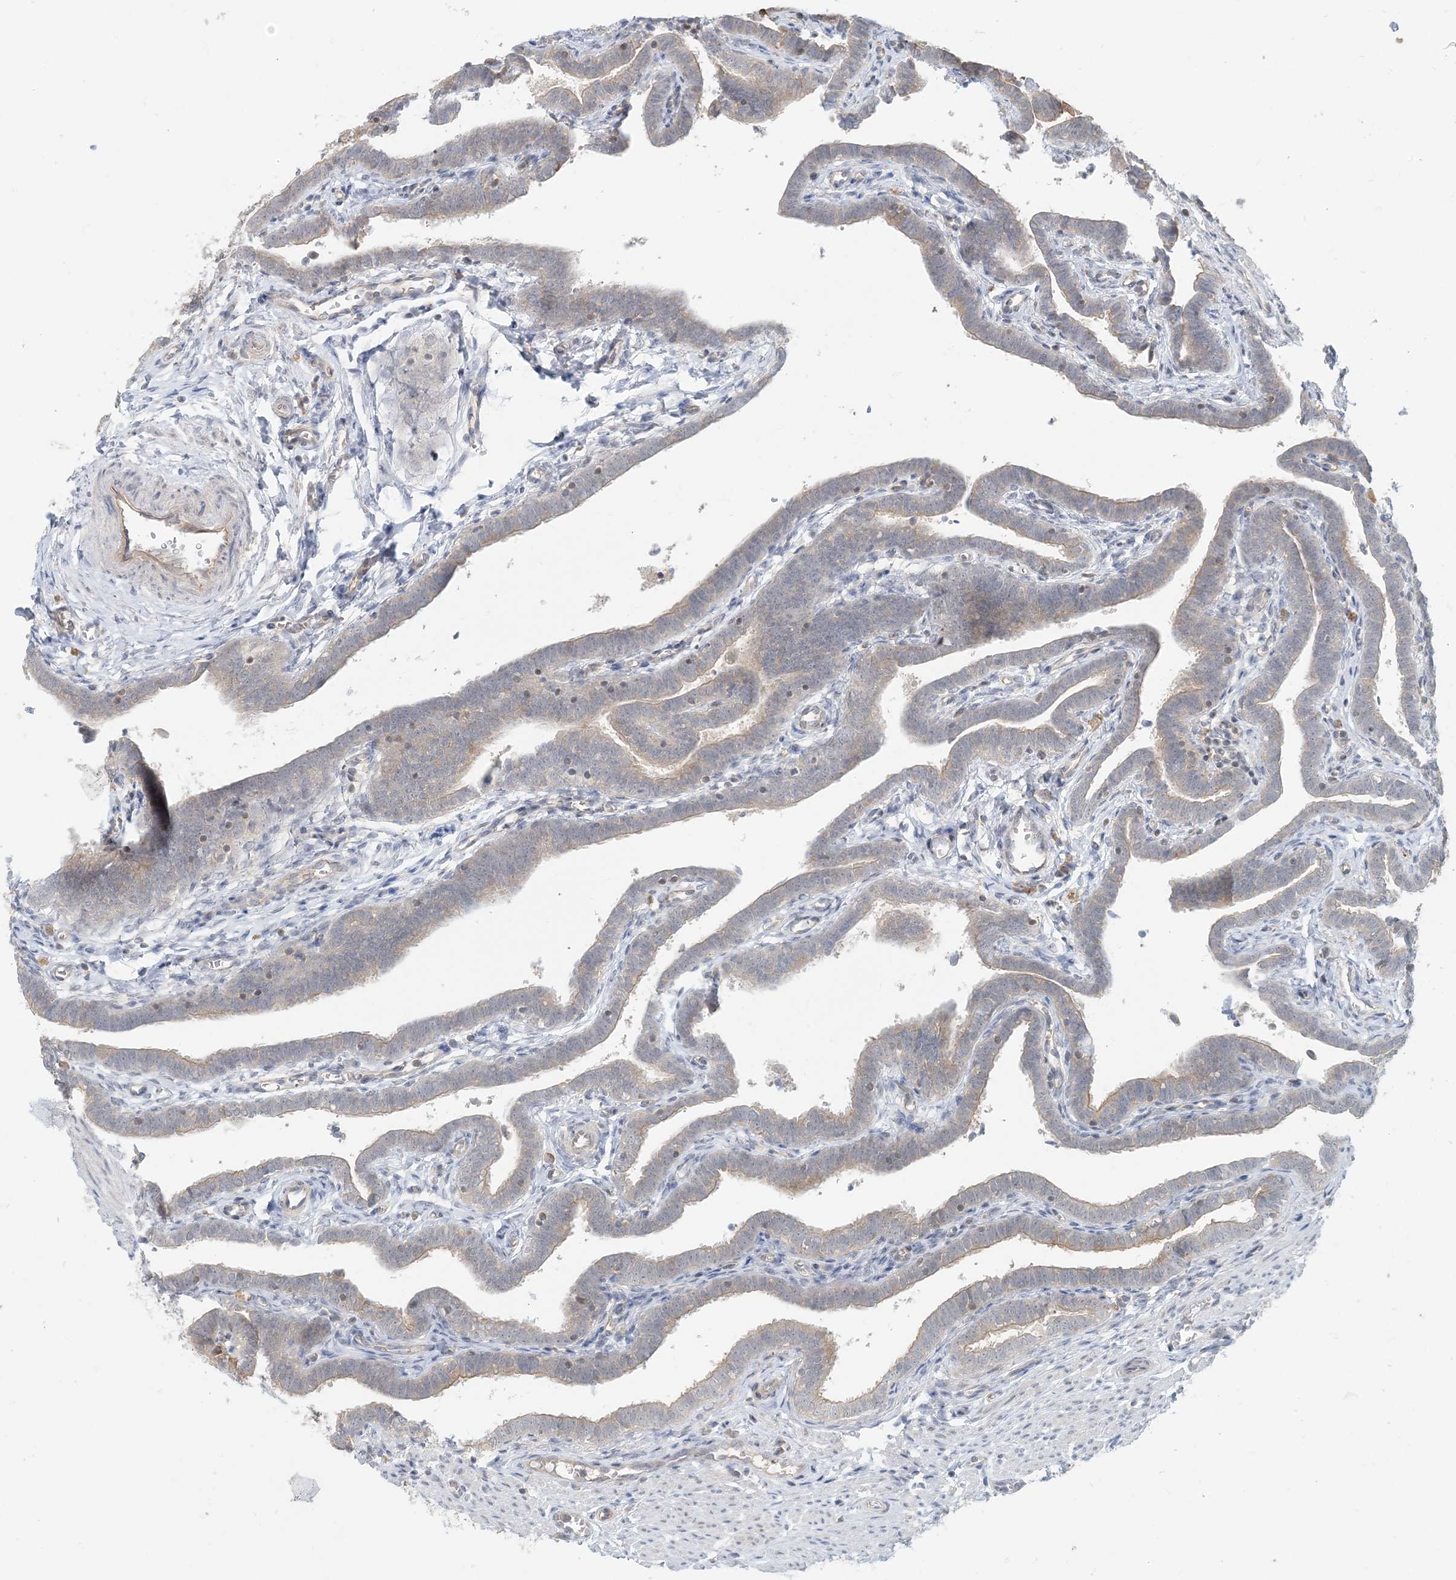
{"staining": {"intensity": "weak", "quantity": "<25%", "location": "cytoplasmic/membranous"}, "tissue": "fallopian tube", "cell_type": "Glandular cells", "image_type": "normal", "snomed": [{"axis": "morphology", "description": "Normal tissue, NOS"}, {"axis": "topography", "description": "Fallopian tube"}], "caption": "This is a histopathology image of immunohistochemistry (IHC) staining of normal fallopian tube, which shows no staining in glandular cells.", "gene": "OBI1", "patient": {"sex": "female", "age": 36}}